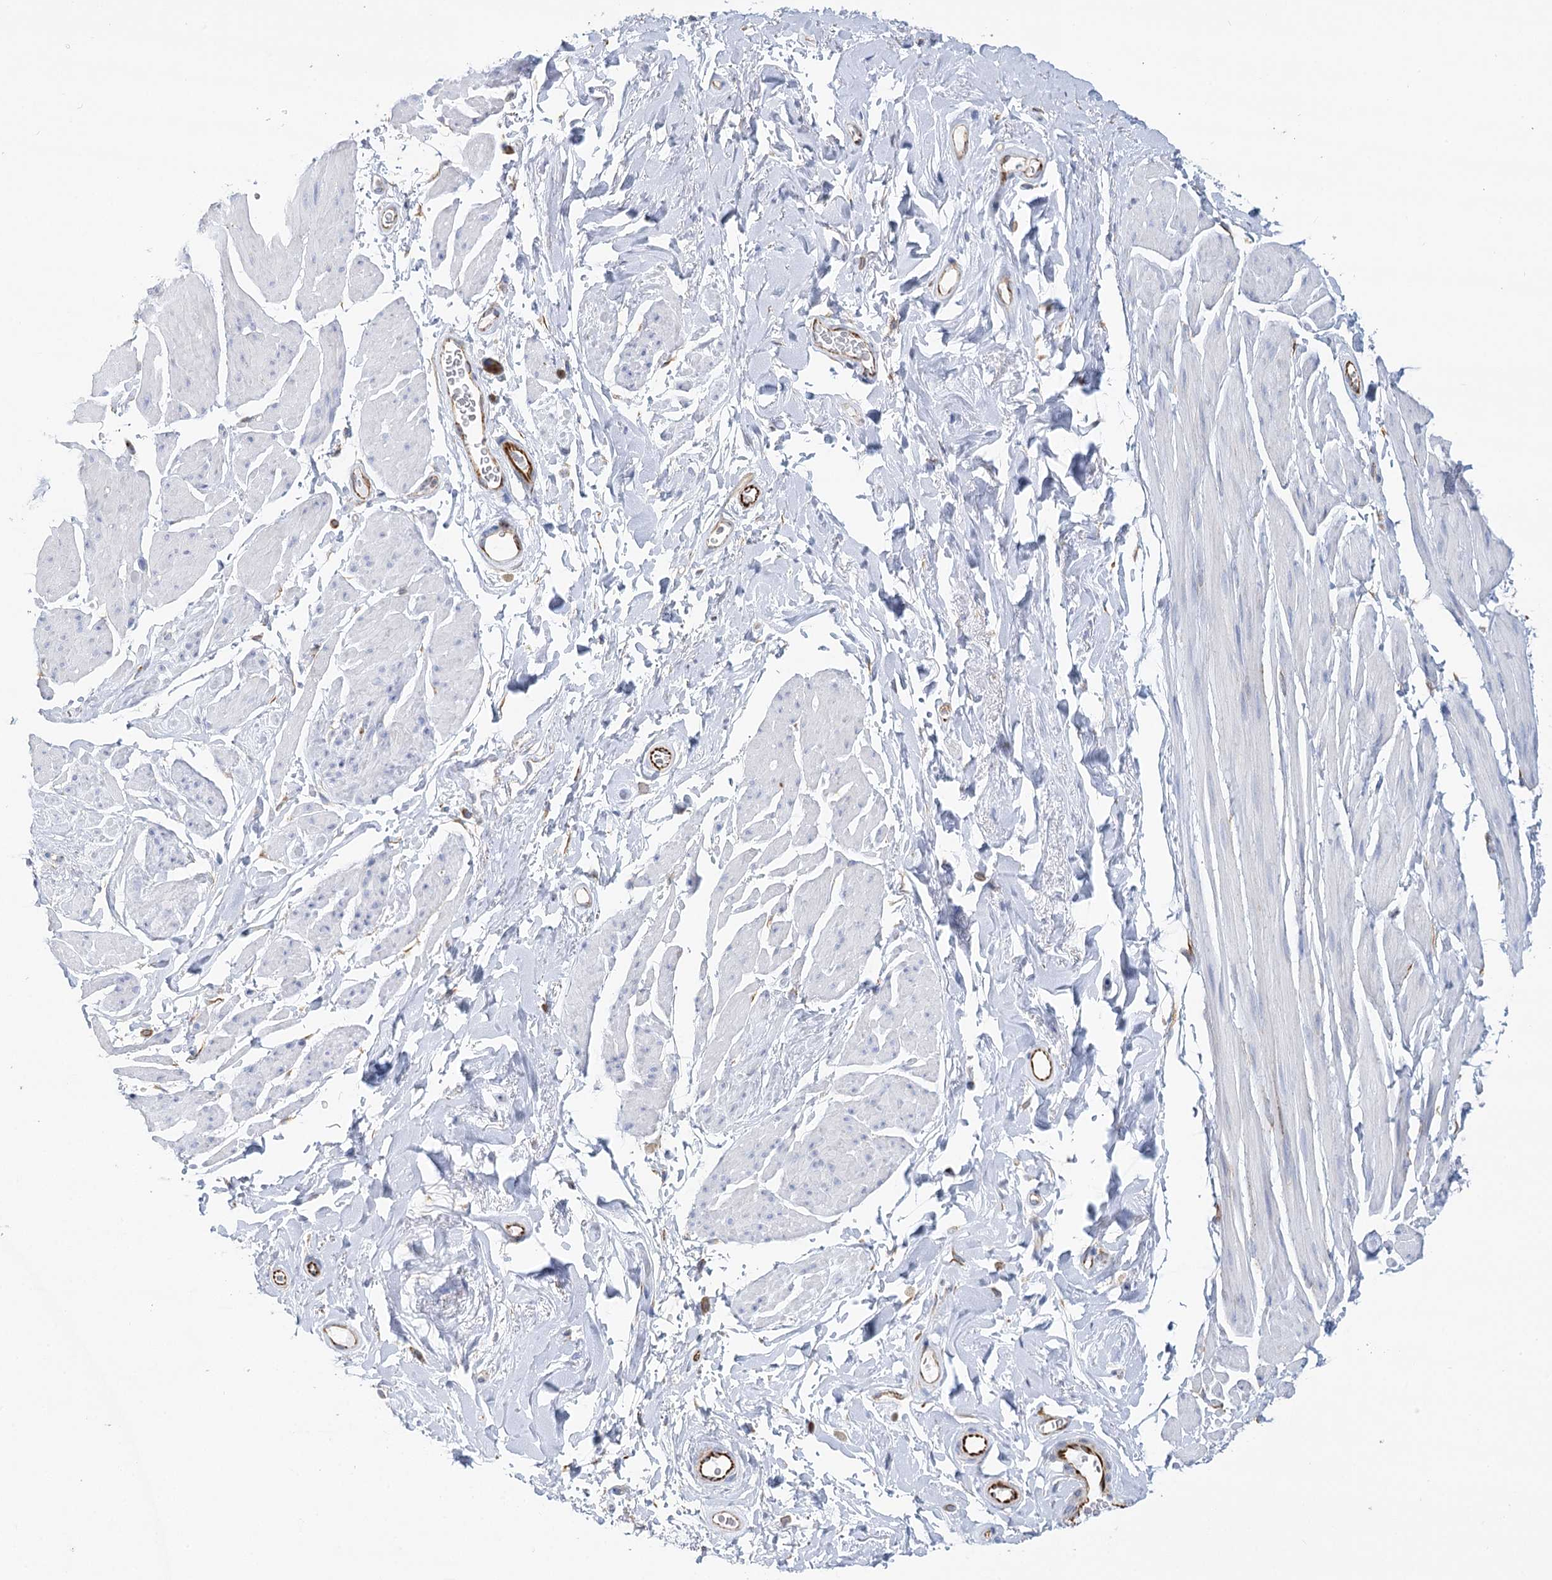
{"staining": {"intensity": "negative", "quantity": "none", "location": "none"}, "tissue": "smooth muscle", "cell_type": "Smooth muscle cells", "image_type": "normal", "snomed": [{"axis": "morphology", "description": "Normal tissue, NOS"}, {"axis": "topography", "description": "Smooth muscle"}, {"axis": "topography", "description": "Peripheral nerve tissue"}], "caption": "This is a micrograph of immunohistochemistry staining of benign smooth muscle, which shows no staining in smooth muscle cells. The staining is performed using DAB brown chromogen with nuclei counter-stained in using hematoxylin.", "gene": "DHTKD1", "patient": {"sex": "male", "age": 69}}